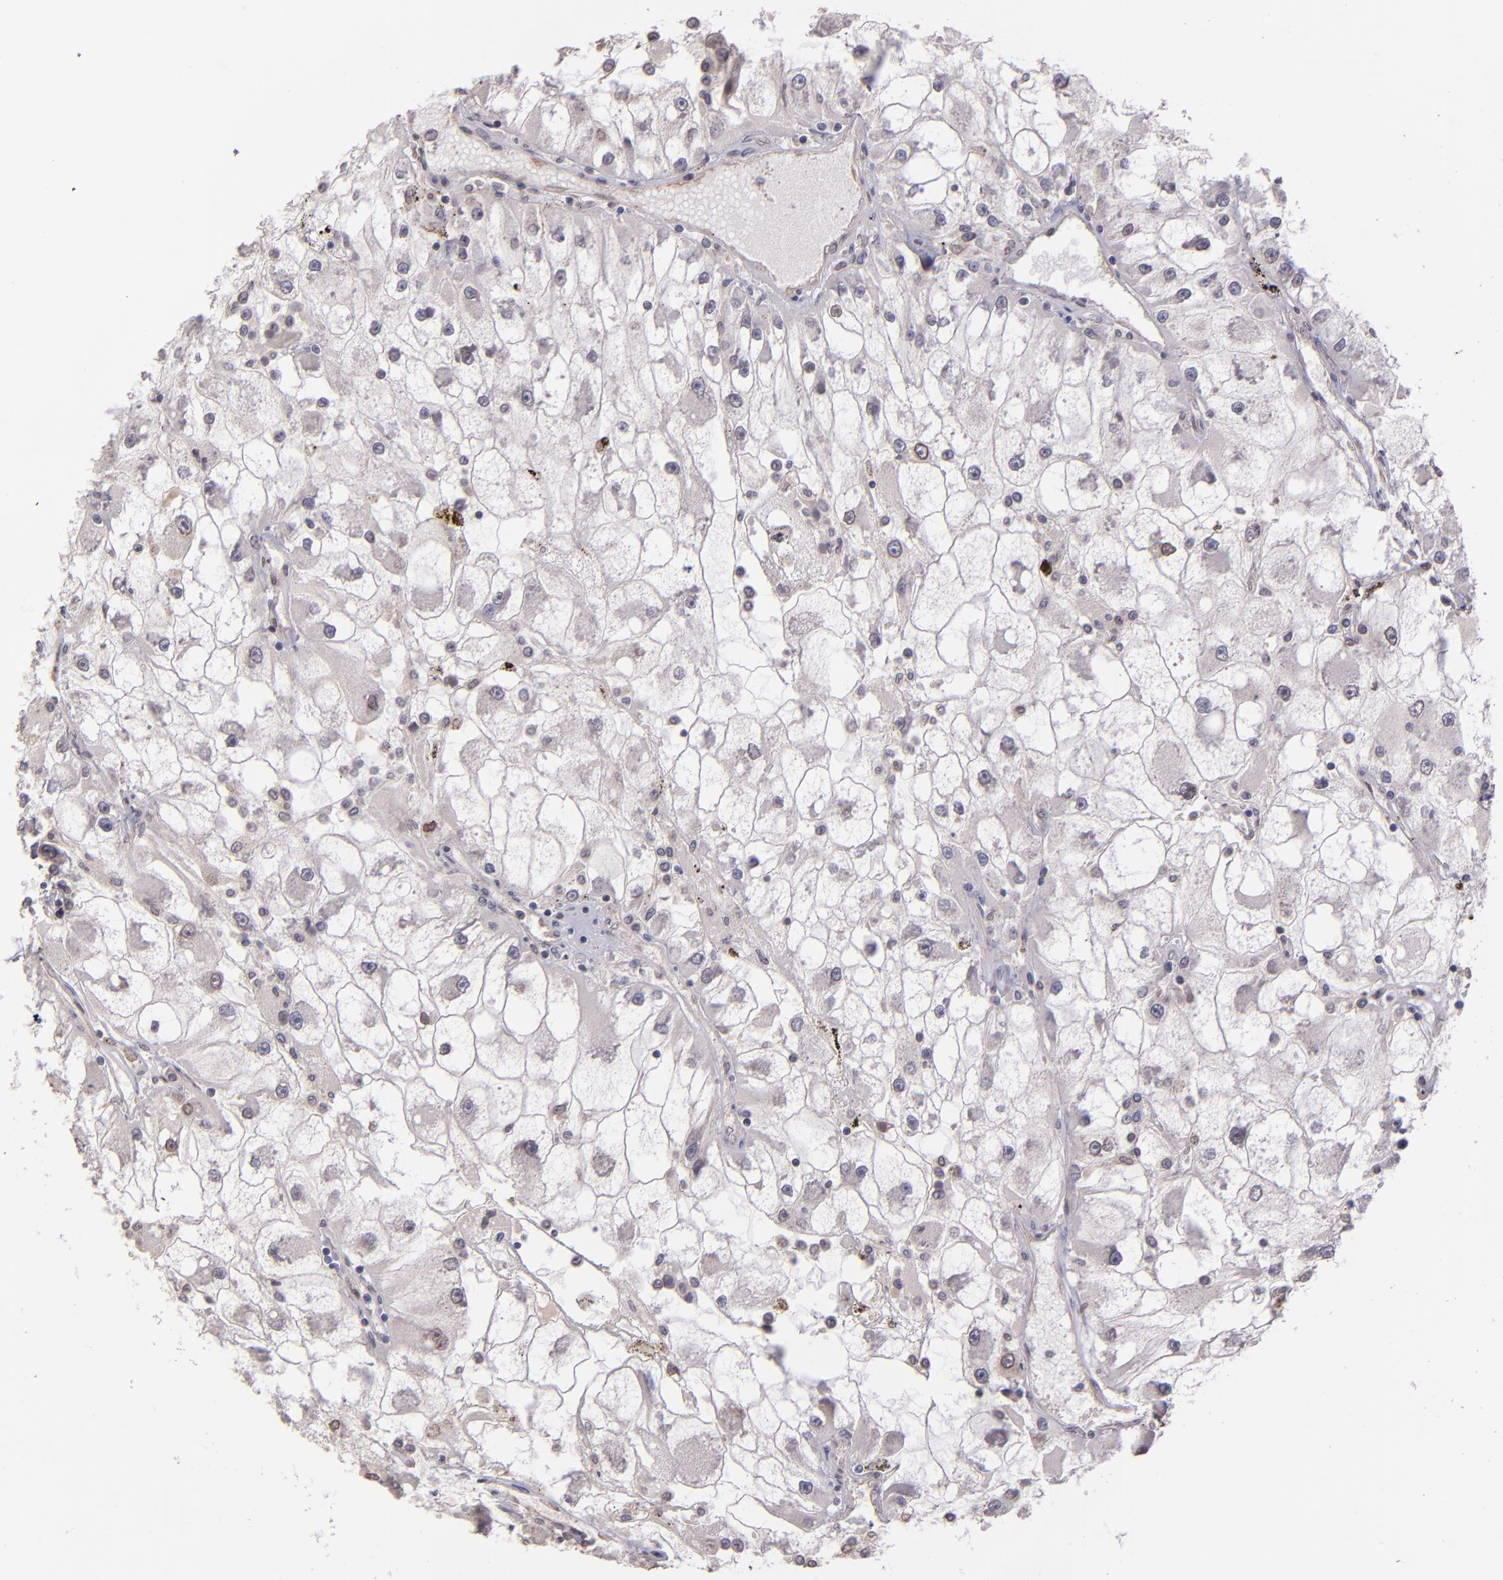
{"staining": {"intensity": "negative", "quantity": "none", "location": "none"}, "tissue": "renal cancer", "cell_type": "Tumor cells", "image_type": "cancer", "snomed": [{"axis": "morphology", "description": "Adenocarcinoma, NOS"}, {"axis": "topography", "description": "Kidney"}], "caption": "Immunohistochemistry (IHC) of human adenocarcinoma (renal) demonstrates no expression in tumor cells.", "gene": "NUP62CL", "patient": {"sex": "female", "age": 73}}